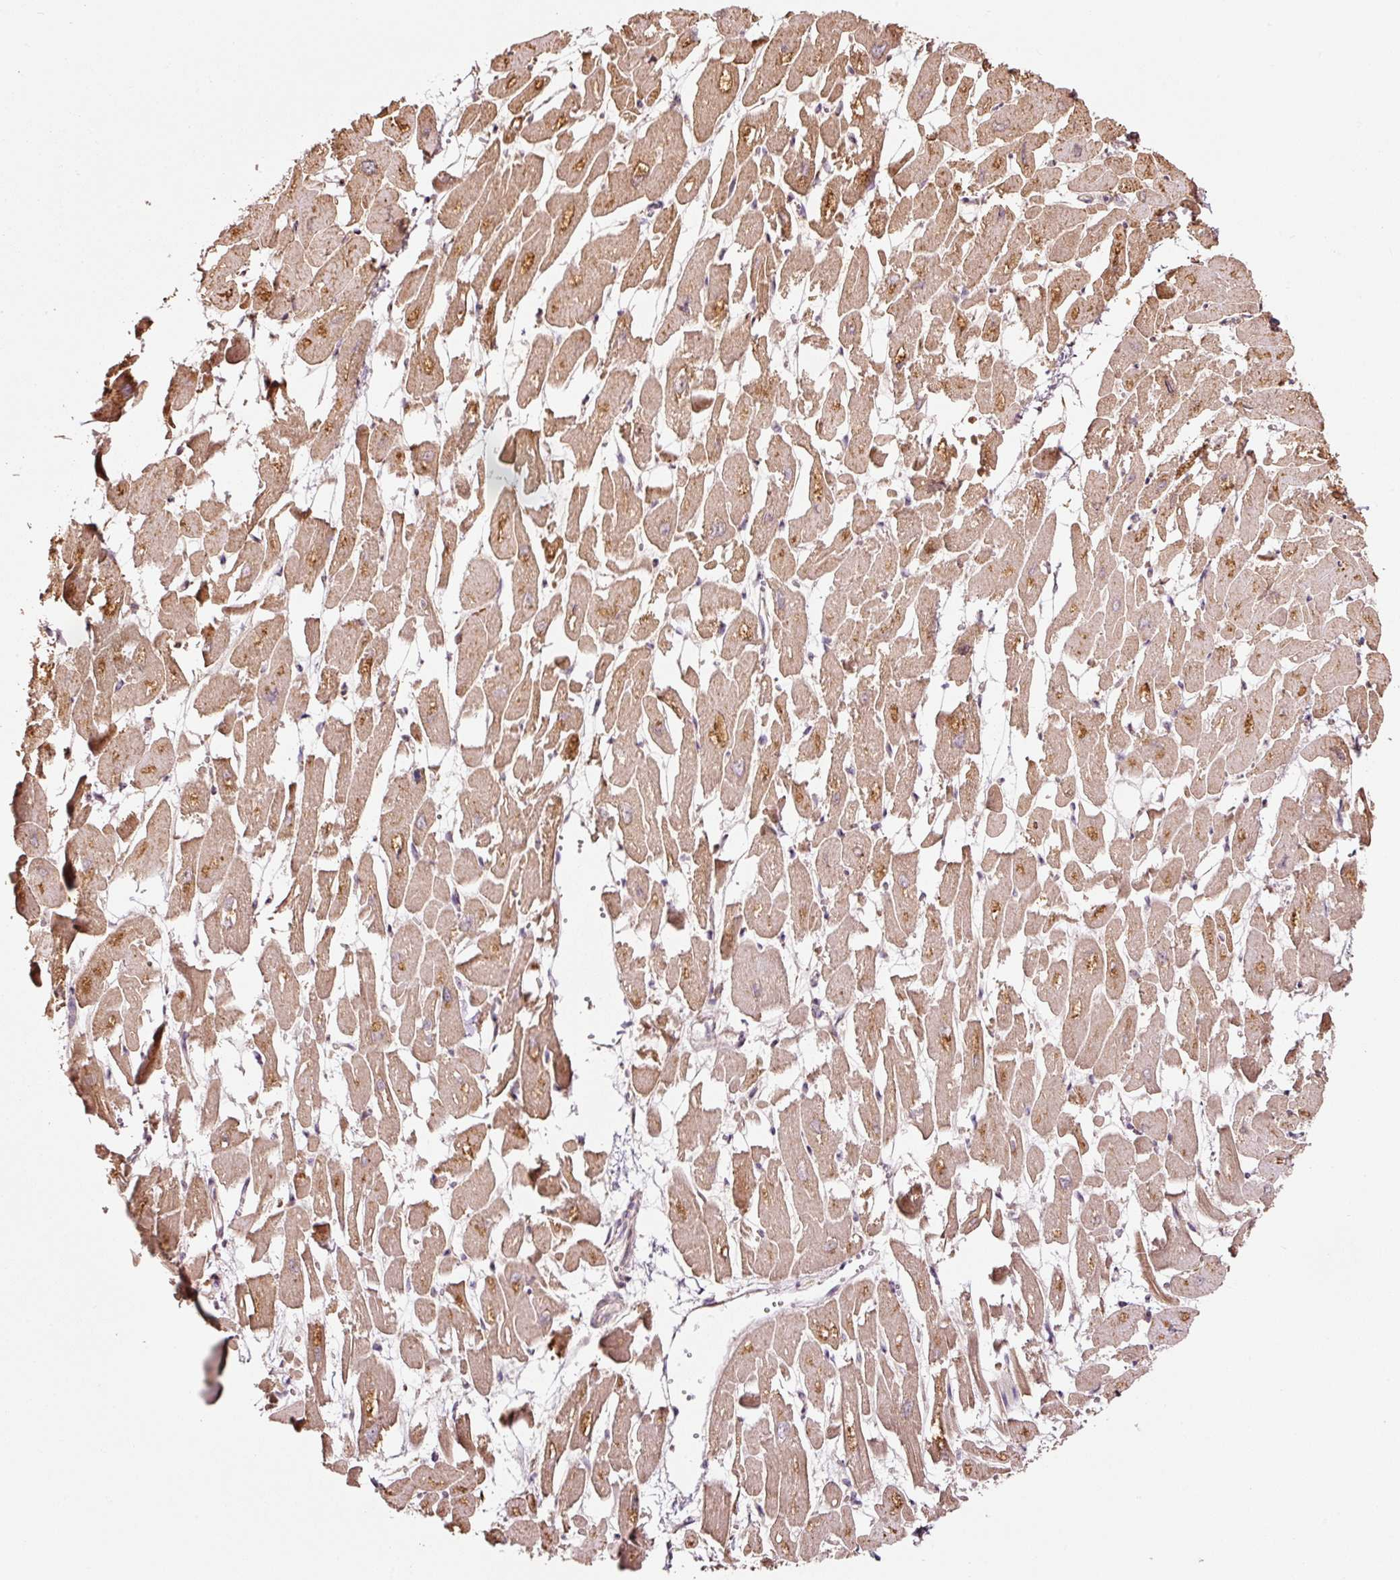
{"staining": {"intensity": "strong", "quantity": ">75%", "location": "cytoplasmic/membranous"}, "tissue": "heart muscle", "cell_type": "Cardiomyocytes", "image_type": "normal", "snomed": [{"axis": "morphology", "description": "Normal tissue, NOS"}, {"axis": "topography", "description": "Heart"}], "caption": "A micrograph of human heart muscle stained for a protein shows strong cytoplasmic/membranous brown staining in cardiomyocytes.", "gene": "ETF1", "patient": {"sex": "male", "age": 54}}